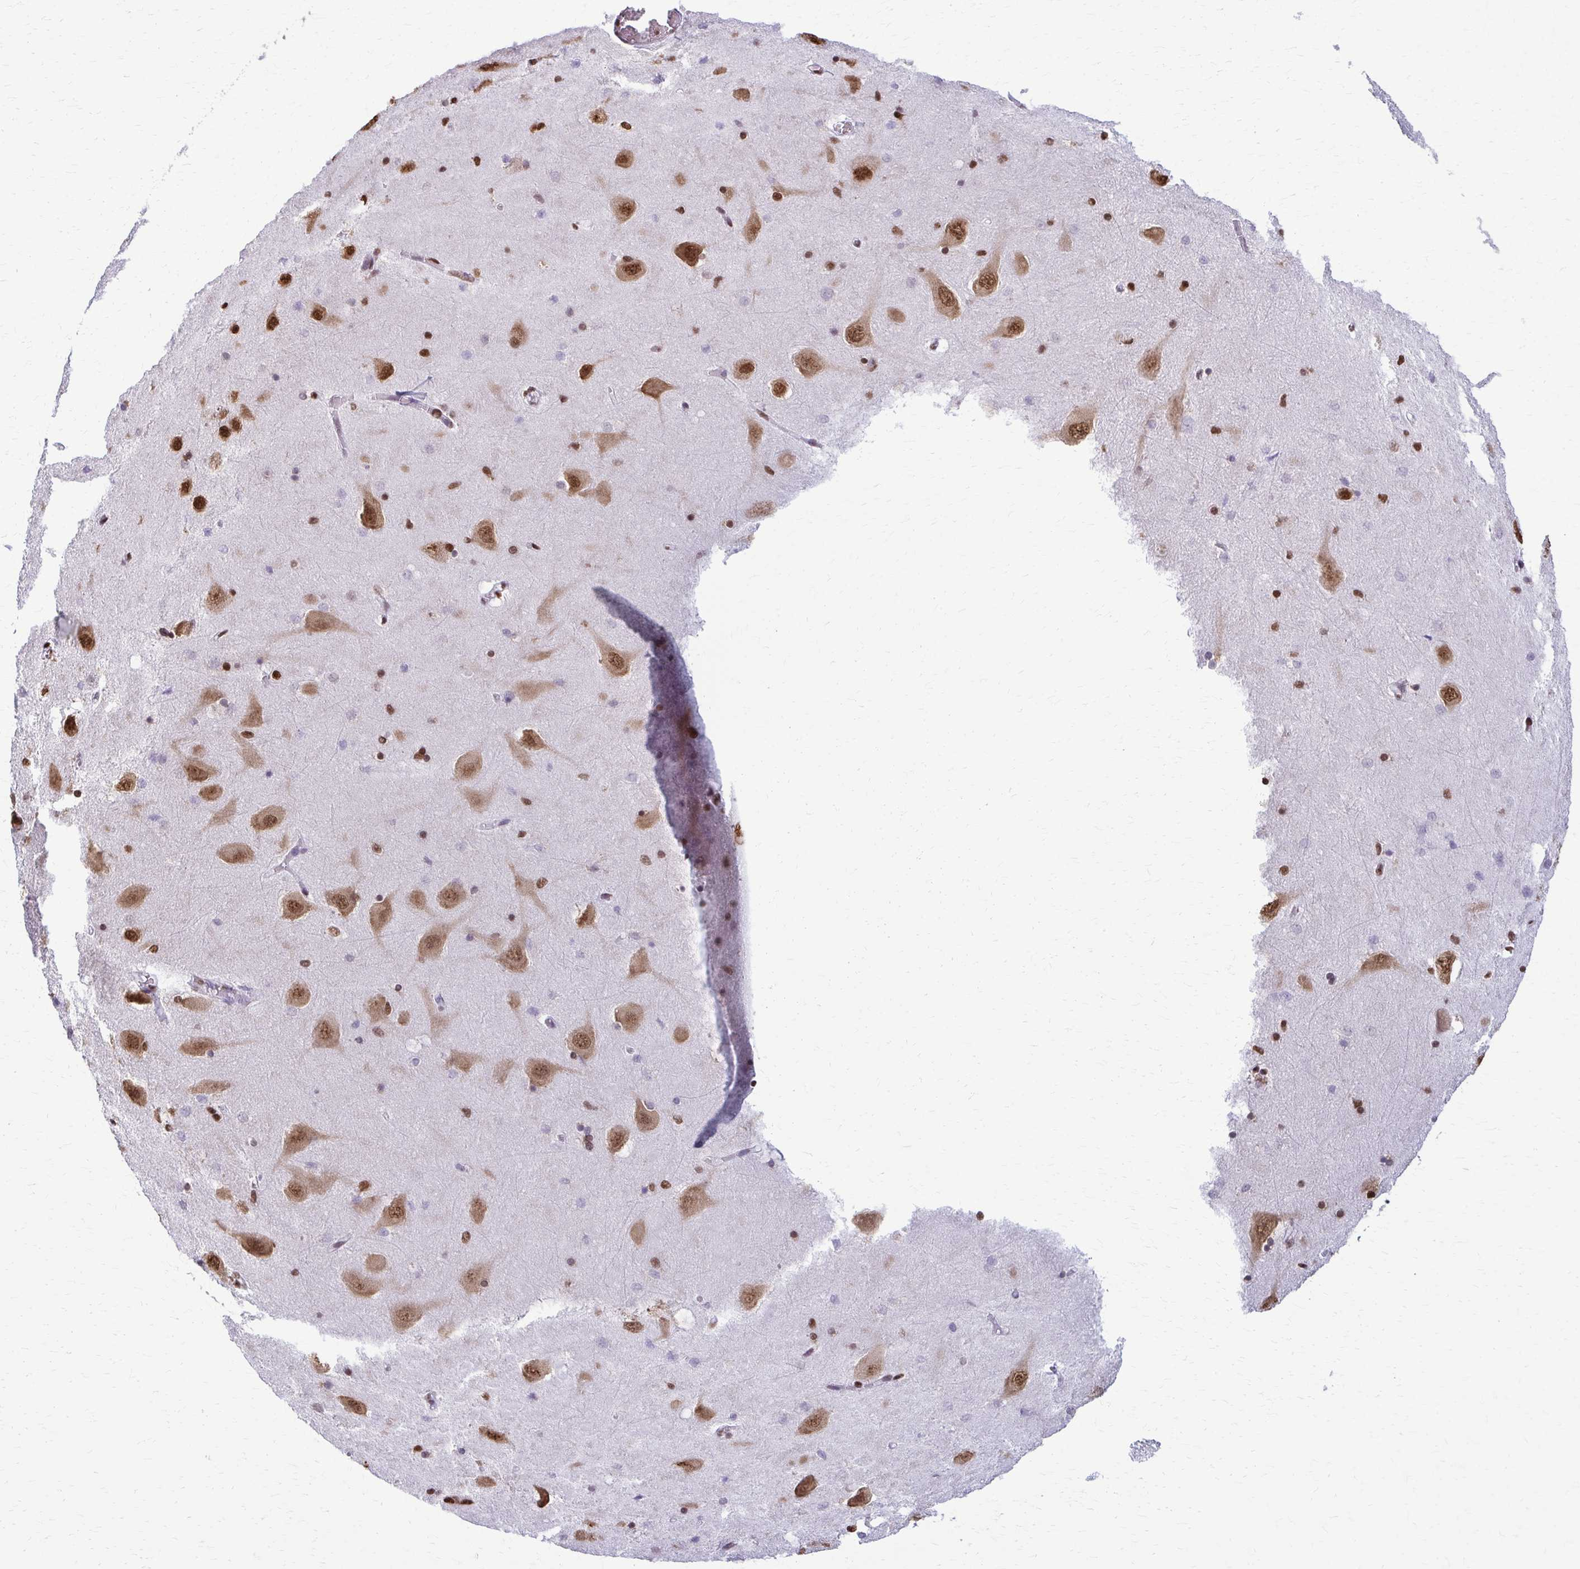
{"staining": {"intensity": "strong", "quantity": "25%-75%", "location": "nuclear"}, "tissue": "hippocampus", "cell_type": "Glial cells", "image_type": "normal", "snomed": [{"axis": "morphology", "description": "Normal tissue, NOS"}, {"axis": "topography", "description": "Hippocampus"}], "caption": "Strong nuclear expression is seen in about 25%-75% of glial cells in benign hippocampus.", "gene": "SNRPA", "patient": {"sex": "male", "age": 58}}